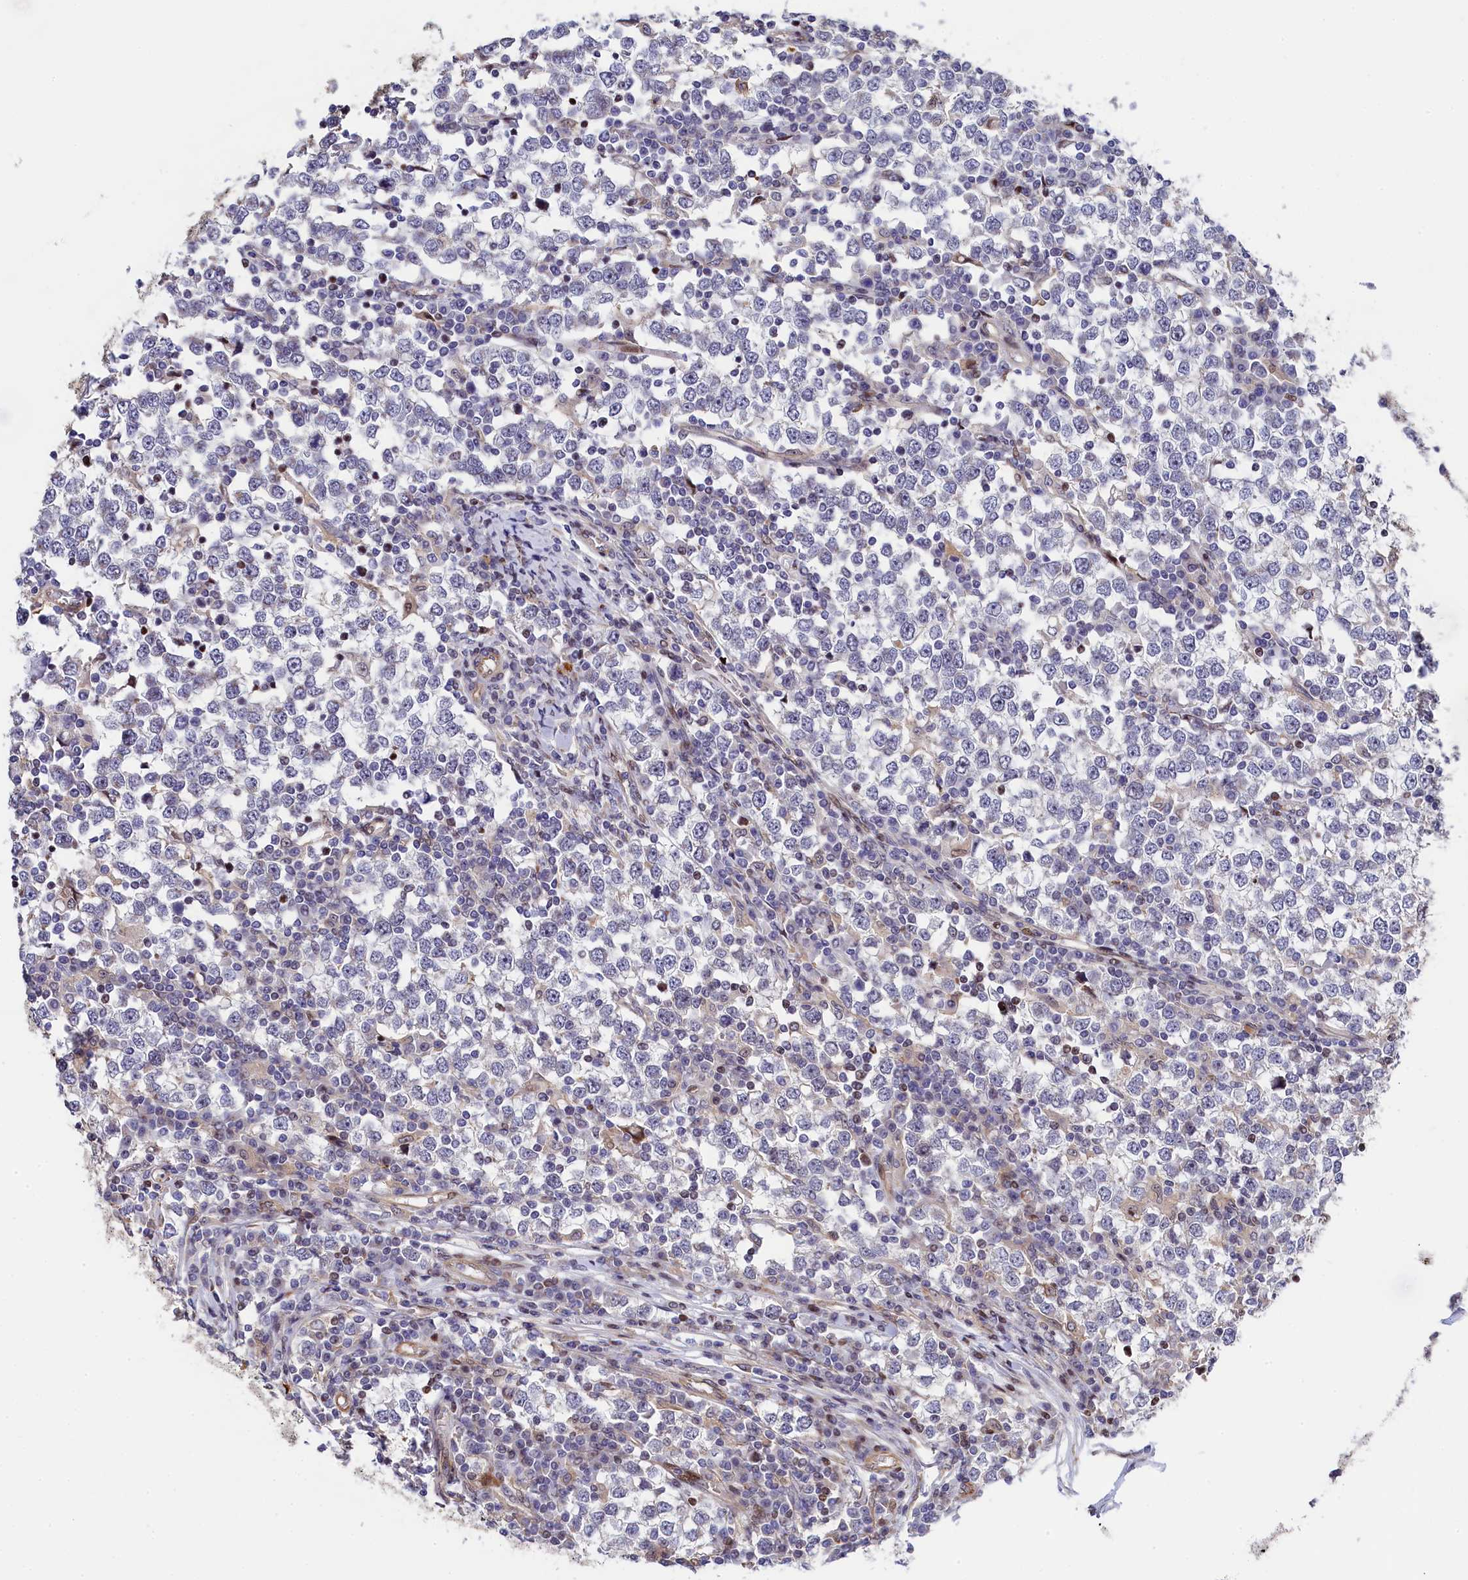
{"staining": {"intensity": "negative", "quantity": "none", "location": "none"}, "tissue": "testis cancer", "cell_type": "Tumor cells", "image_type": "cancer", "snomed": [{"axis": "morphology", "description": "Seminoma, NOS"}, {"axis": "topography", "description": "Testis"}], "caption": "Tumor cells show no significant protein staining in seminoma (testis). Brightfield microscopy of IHC stained with DAB (brown) and hematoxylin (blue), captured at high magnification.", "gene": "TGDS", "patient": {"sex": "male", "age": 65}}